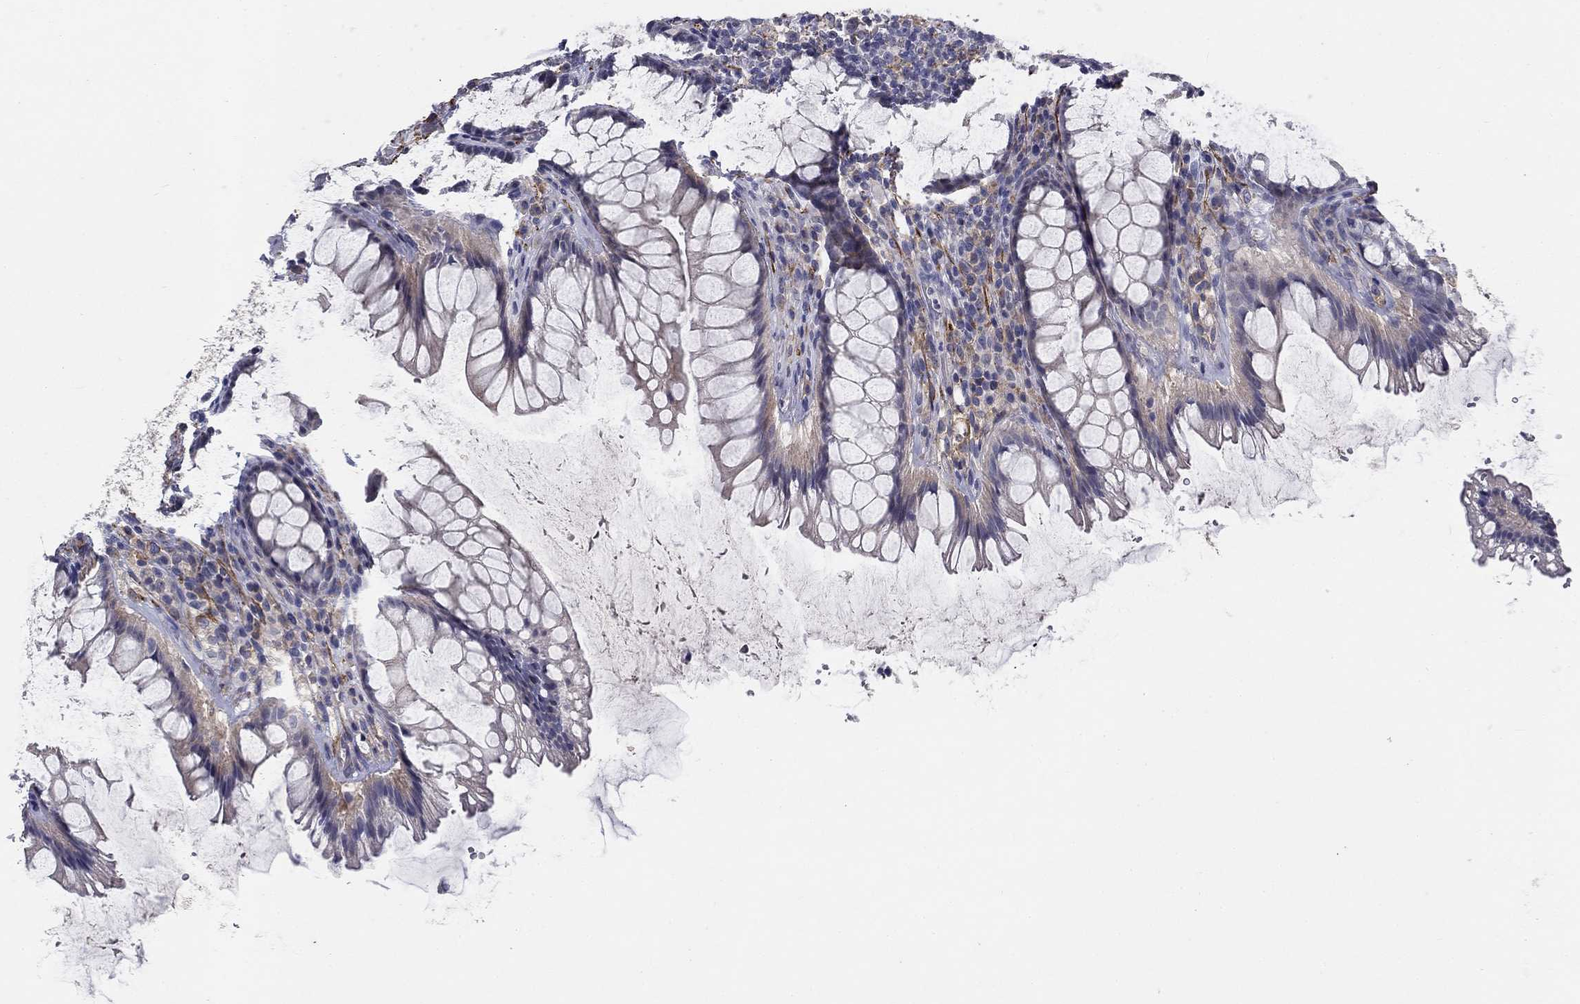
{"staining": {"intensity": "negative", "quantity": "none", "location": "none"}, "tissue": "rectum", "cell_type": "Glandular cells", "image_type": "normal", "snomed": [{"axis": "morphology", "description": "Normal tissue, NOS"}, {"axis": "topography", "description": "Rectum"}], "caption": "An image of rectum stained for a protein reveals no brown staining in glandular cells.", "gene": "CD274", "patient": {"sex": "male", "age": 72}}